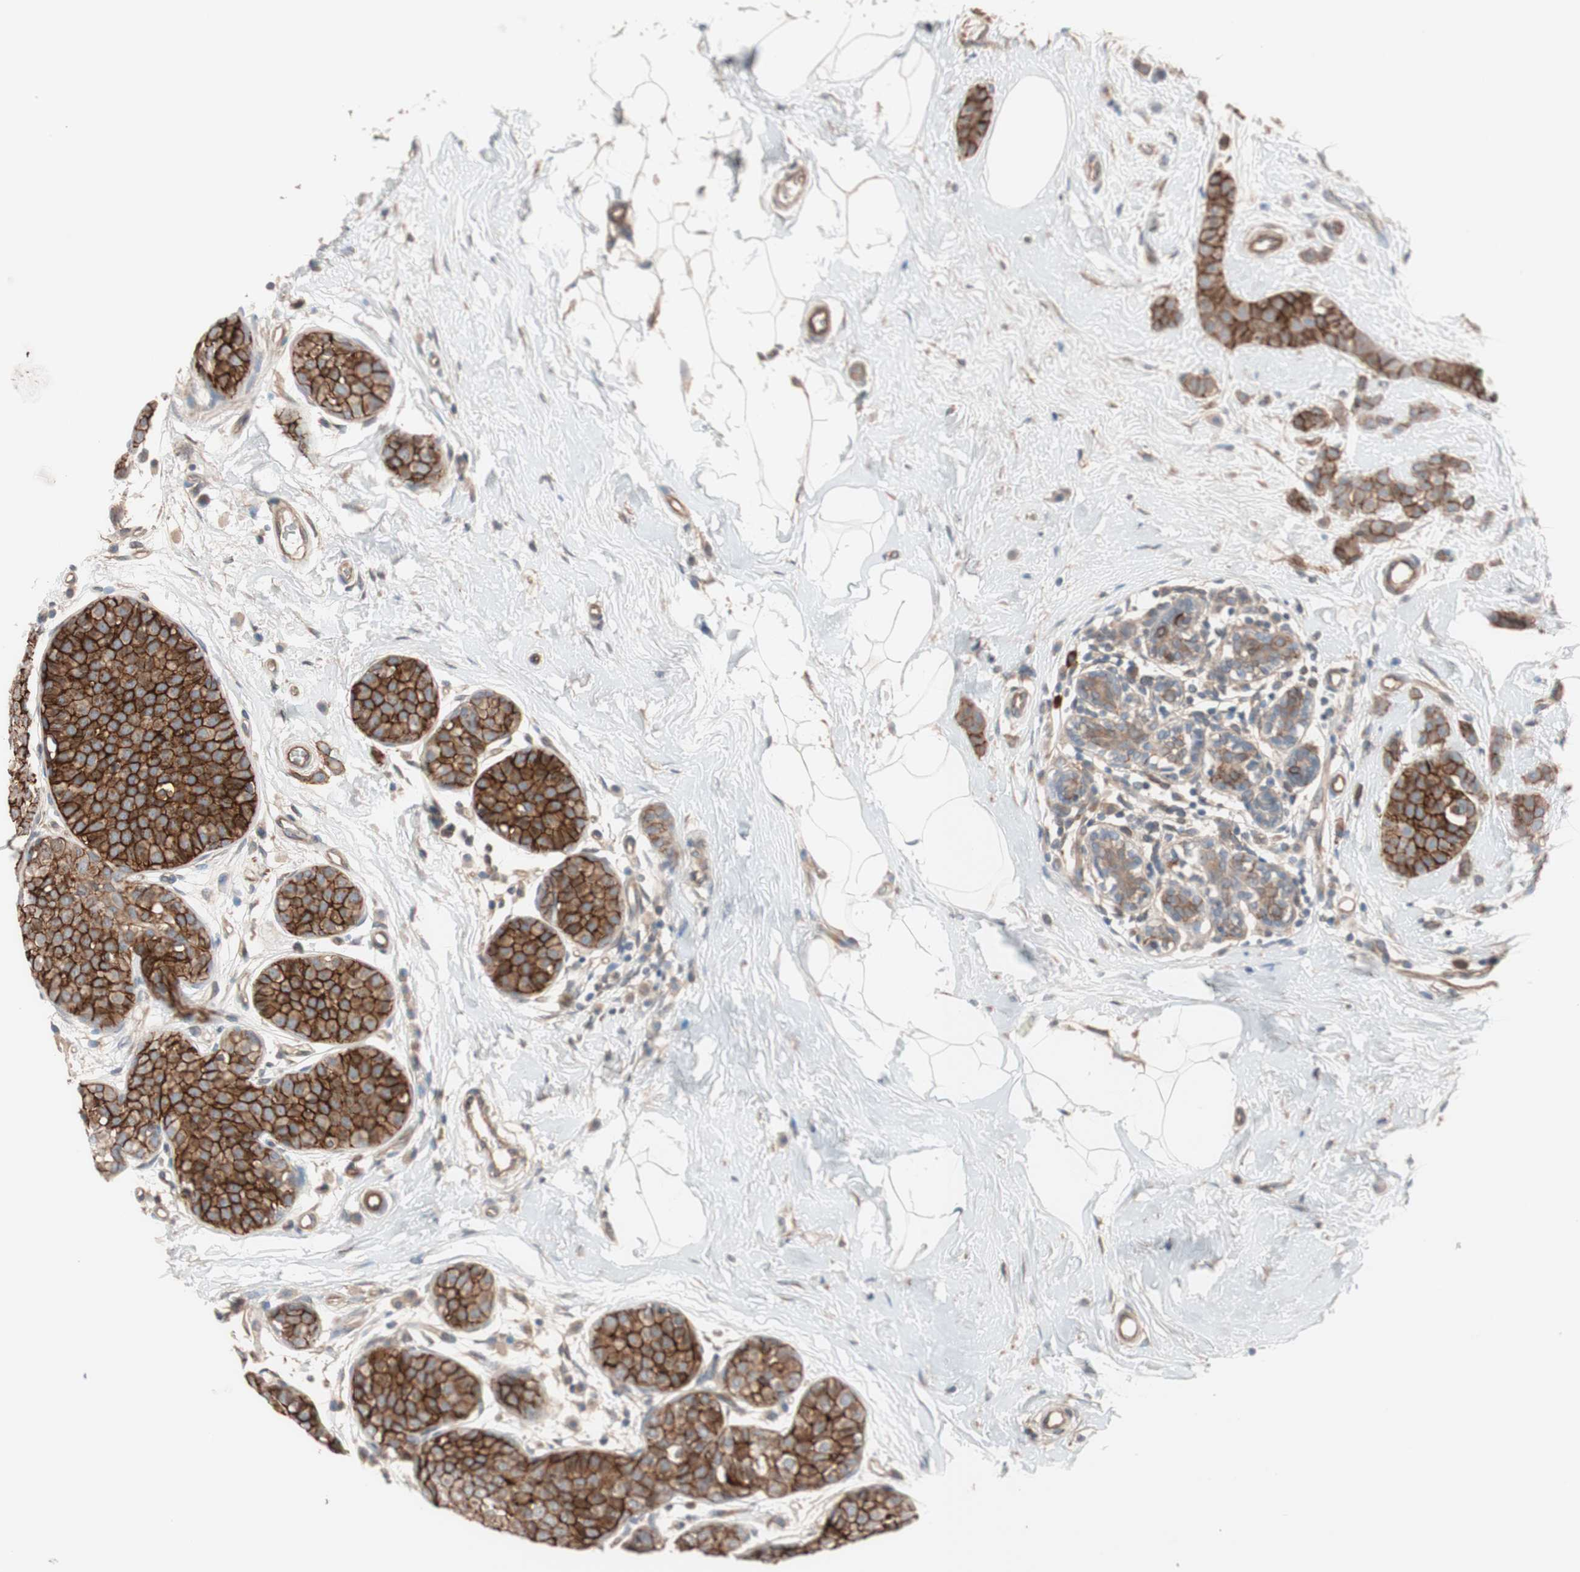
{"staining": {"intensity": "strong", "quantity": ">75%", "location": "cytoplasmic/membranous"}, "tissue": "breast cancer", "cell_type": "Tumor cells", "image_type": "cancer", "snomed": [{"axis": "morphology", "description": "Lobular carcinoma, in situ"}, {"axis": "morphology", "description": "Lobular carcinoma"}, {"axis": "topography", "description": "Breast"}], "caption": "Tumor cells reveal high levels of strong cytoplasmic/membranous staining in about >75% of cells in human breast cancer (lobular carcinoma).", "gene": "SDC4", "patient": {"sex": "female", "age": 41}}